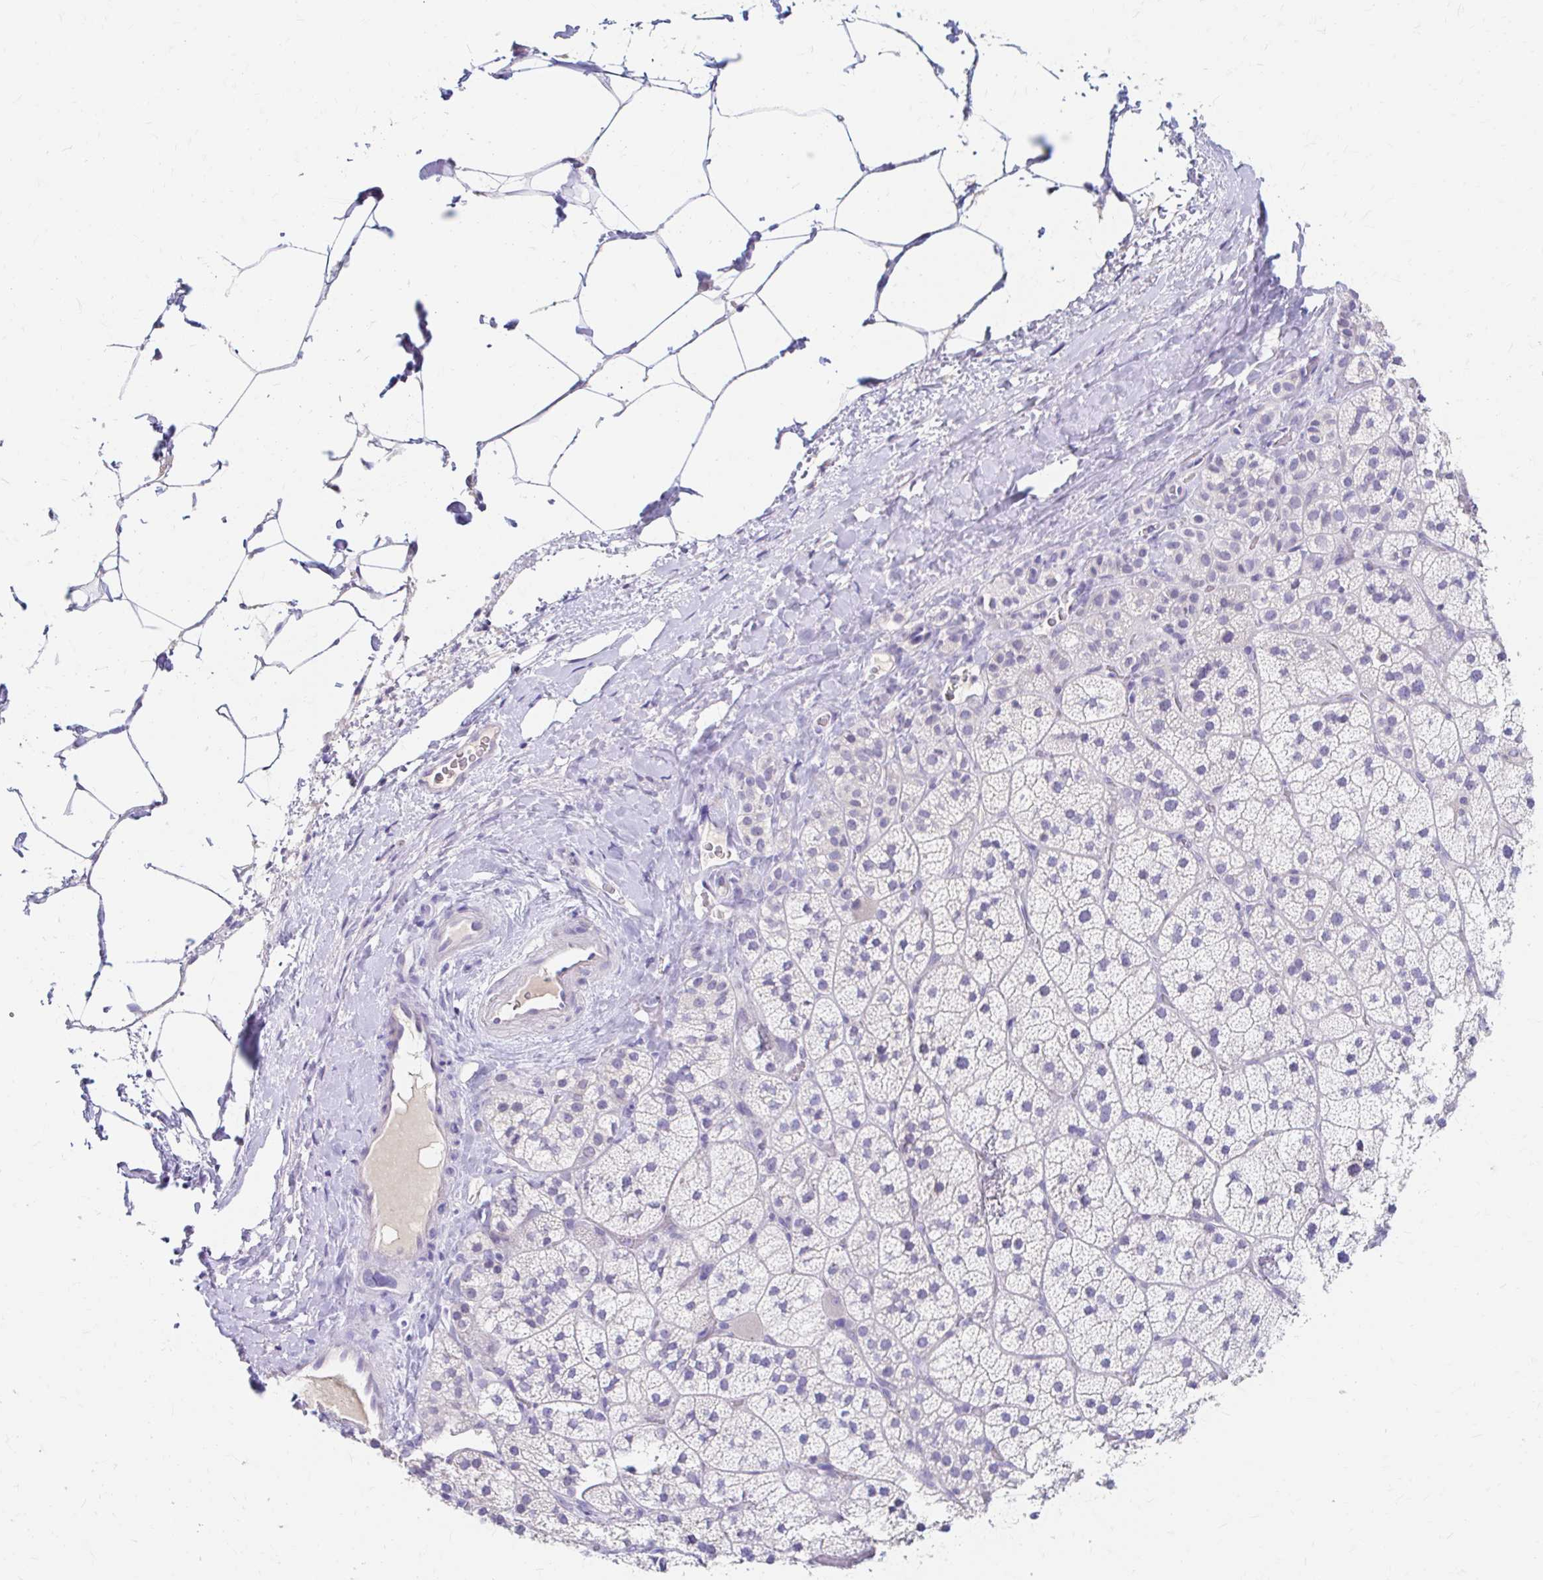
{"staining": {"intensity": "negative", "quantity": "none", "location": "none"}, "tissue": "adrenal gland", "cell_type": "Glandular cells", "image_type": "normal", "snomed": [{"axis": "morphology", "description": "Normal tissue, NOS"}, {"axis": "topography", "description": "Adrenal gland"}], "caption": "High magnification brightfield microscopy of unremarkable adrenal gland stained with DAB (3,3'-diaminobenzidine) (brown) and counterstained with hematoxylin (blue): glandular cells show no significant positivity.", "gene": "AZGP1", "patient": {"sex": "male", "age": 57}}